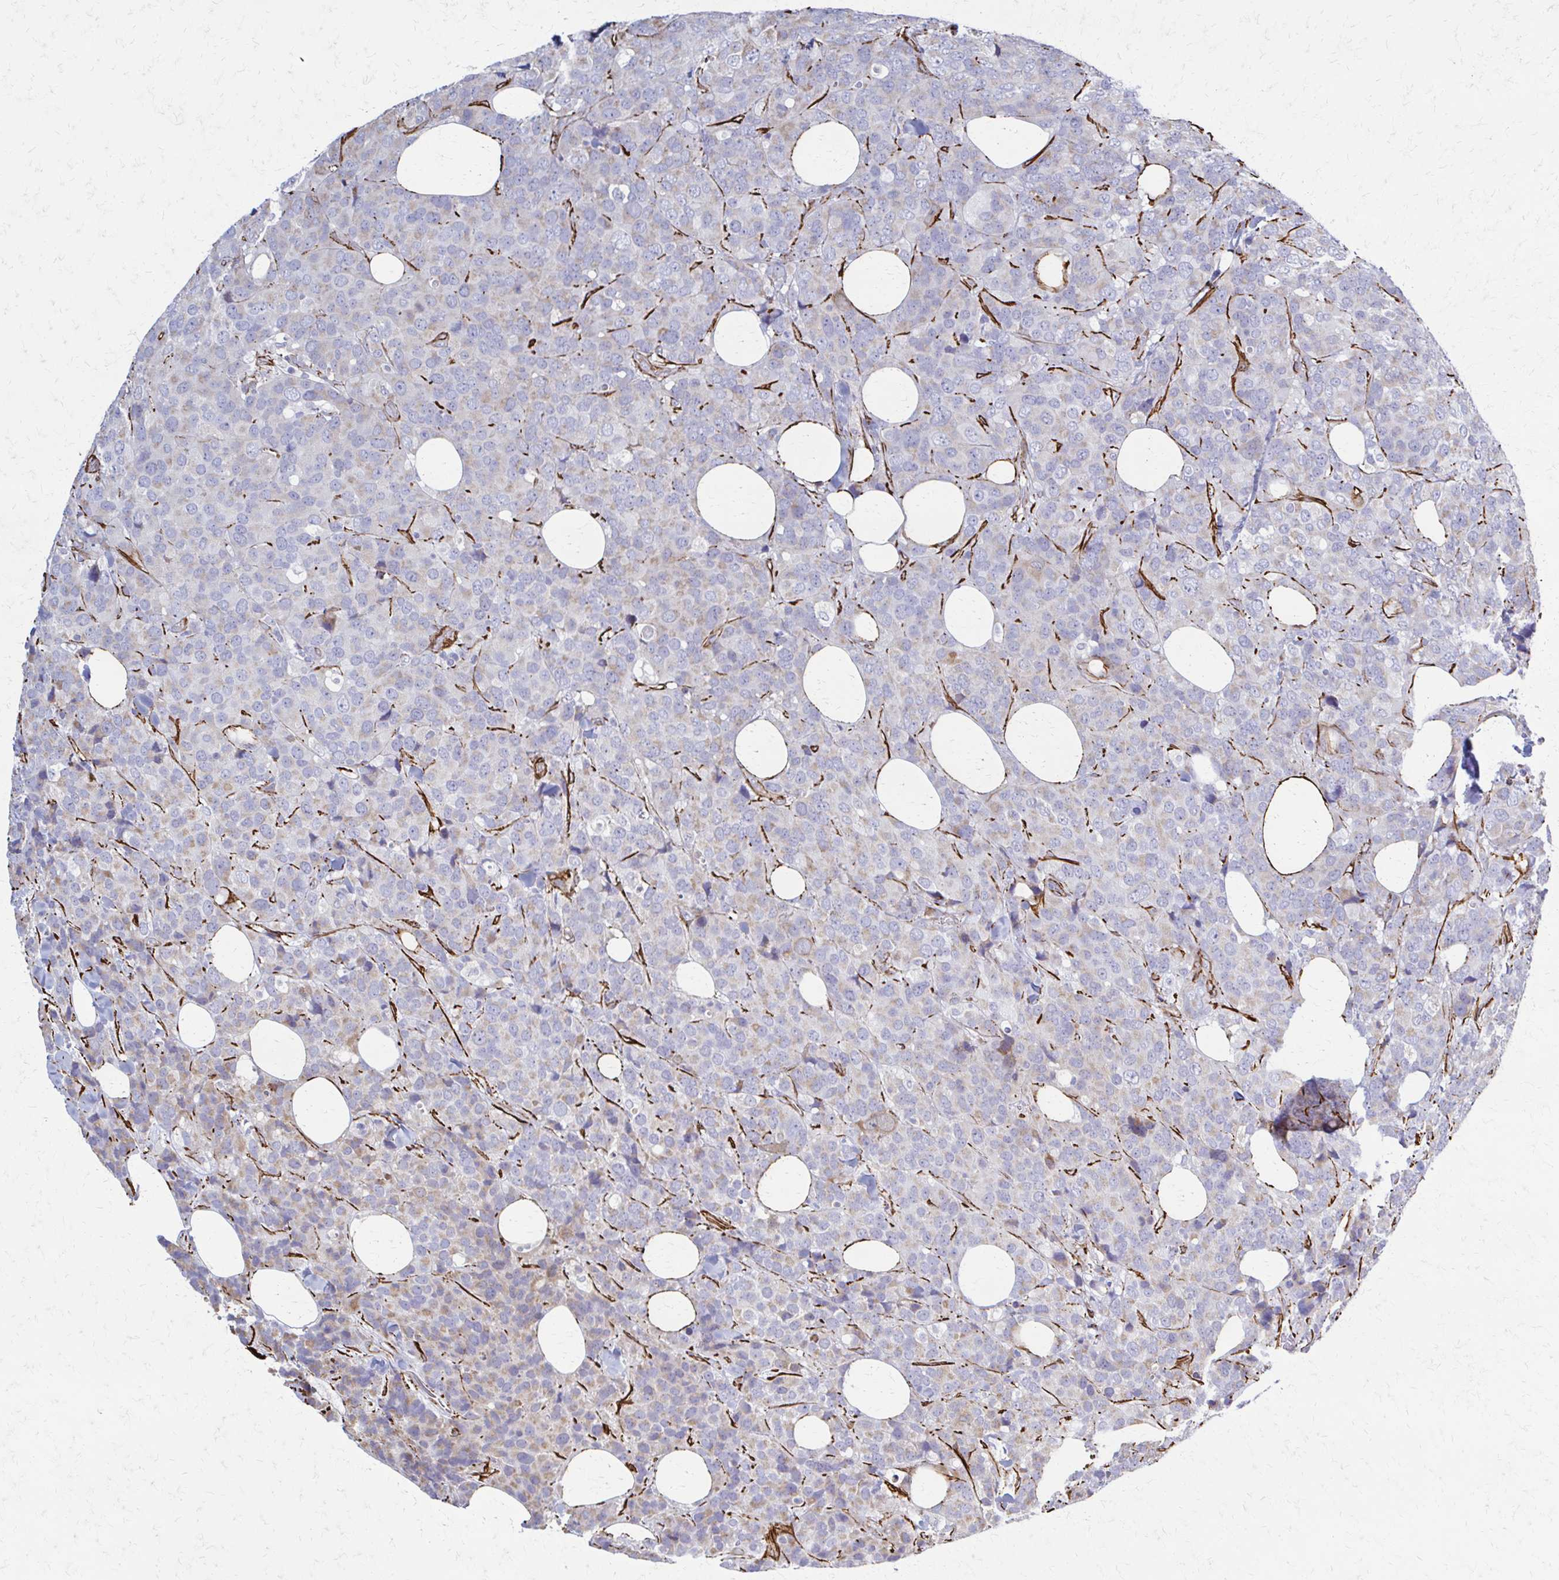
{"staining": {"intensity": "weak", "quantity": "<25%", "location": "cytoplasmic/membranous"}, "tissue": "breast cancer", "cell_type": "Tumor cells", "image_type": "cancer", "snomed": [{"axis": "morphology", "description": "Lobular carcinoma"}, {"axis": "topography", "description": "Breast"}], "caption": "This is an IHC micrograph of human breast cancer. There is no positivity in tumor cells.", "gene": "TIMMDC1", "patient": {"sex": "female", "age": 59}}